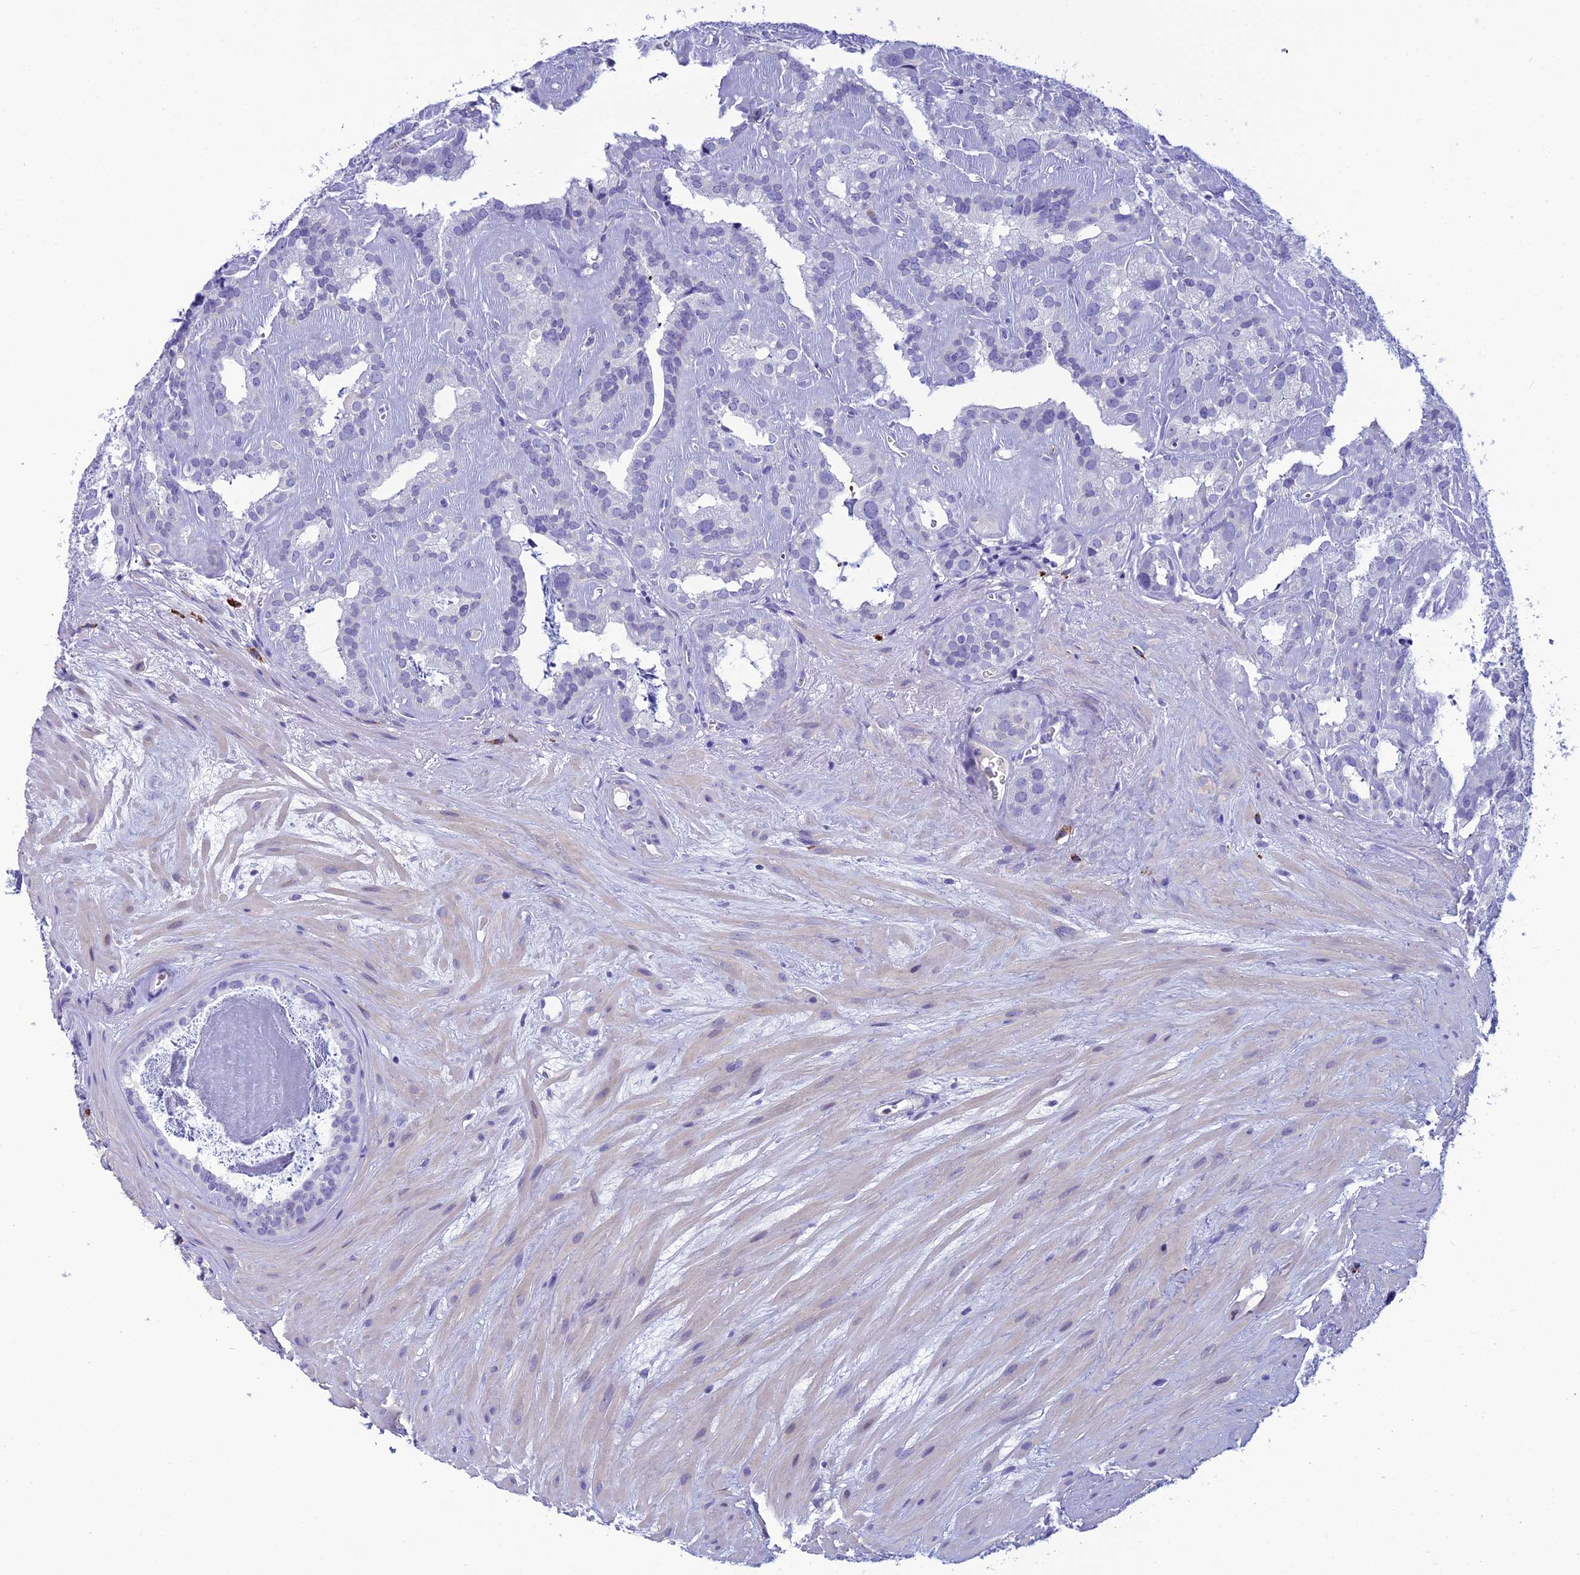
{"staining": {"intensity": "negative", "quantity": "none", "location": "none"}, "tissue": "seminal vesicle", "cell_type": "Glandular cells", "image_type": "normal", "snomed": [{"axis": "morphology", "description": "Normal tissue, NOS"}, {"axis": "topography", "description": "Prostate"}, {"axis": "topography", "description": "Seminal veicle"}], "caption": "The histopathology image displays no significant staining in glandular cells of seminal vesicle.", "gene": "CRB2", "patient": {"sex": "male", "age": 59}}